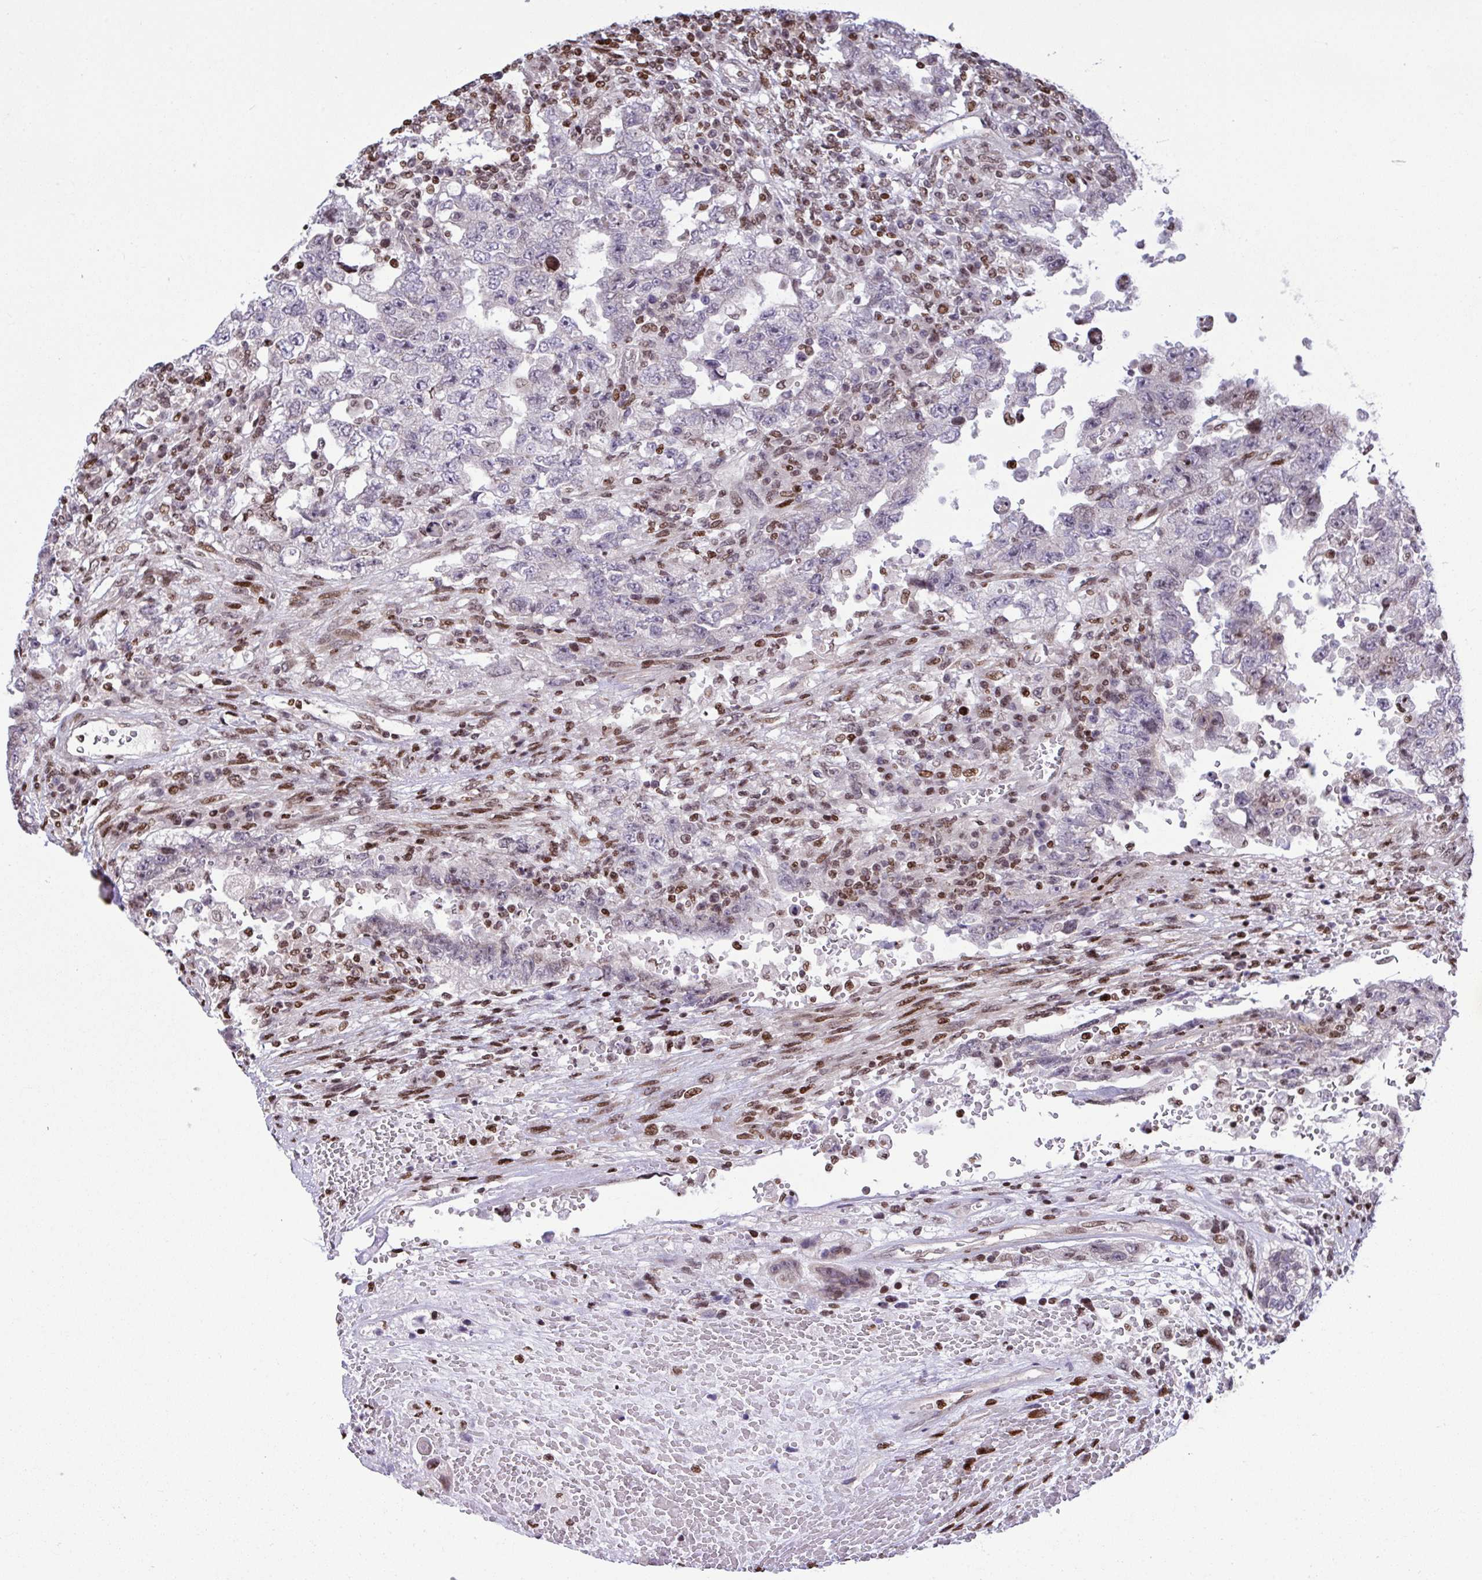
{"staining": {"intensity": "negative", "quantity": "none", "location": "none"}, "tissue": "testis cancer", "cell_type": "Tumor cells", "image_type": "cancer", "snomed": [{"axis": "morphology", "description": "Carcinoma, Embryonal, NOS"}, {"axis": "topography", "description": "Testis"}], "caption": "High power microscopy photomicrograph of an immunohistochemistry histopathology image of testis cancer (embryonal carcinoma), revealing no significant positivity in tumor cells.", "gene": "RAPGEF5", "patient": {"sex": "male", "age": 26}}